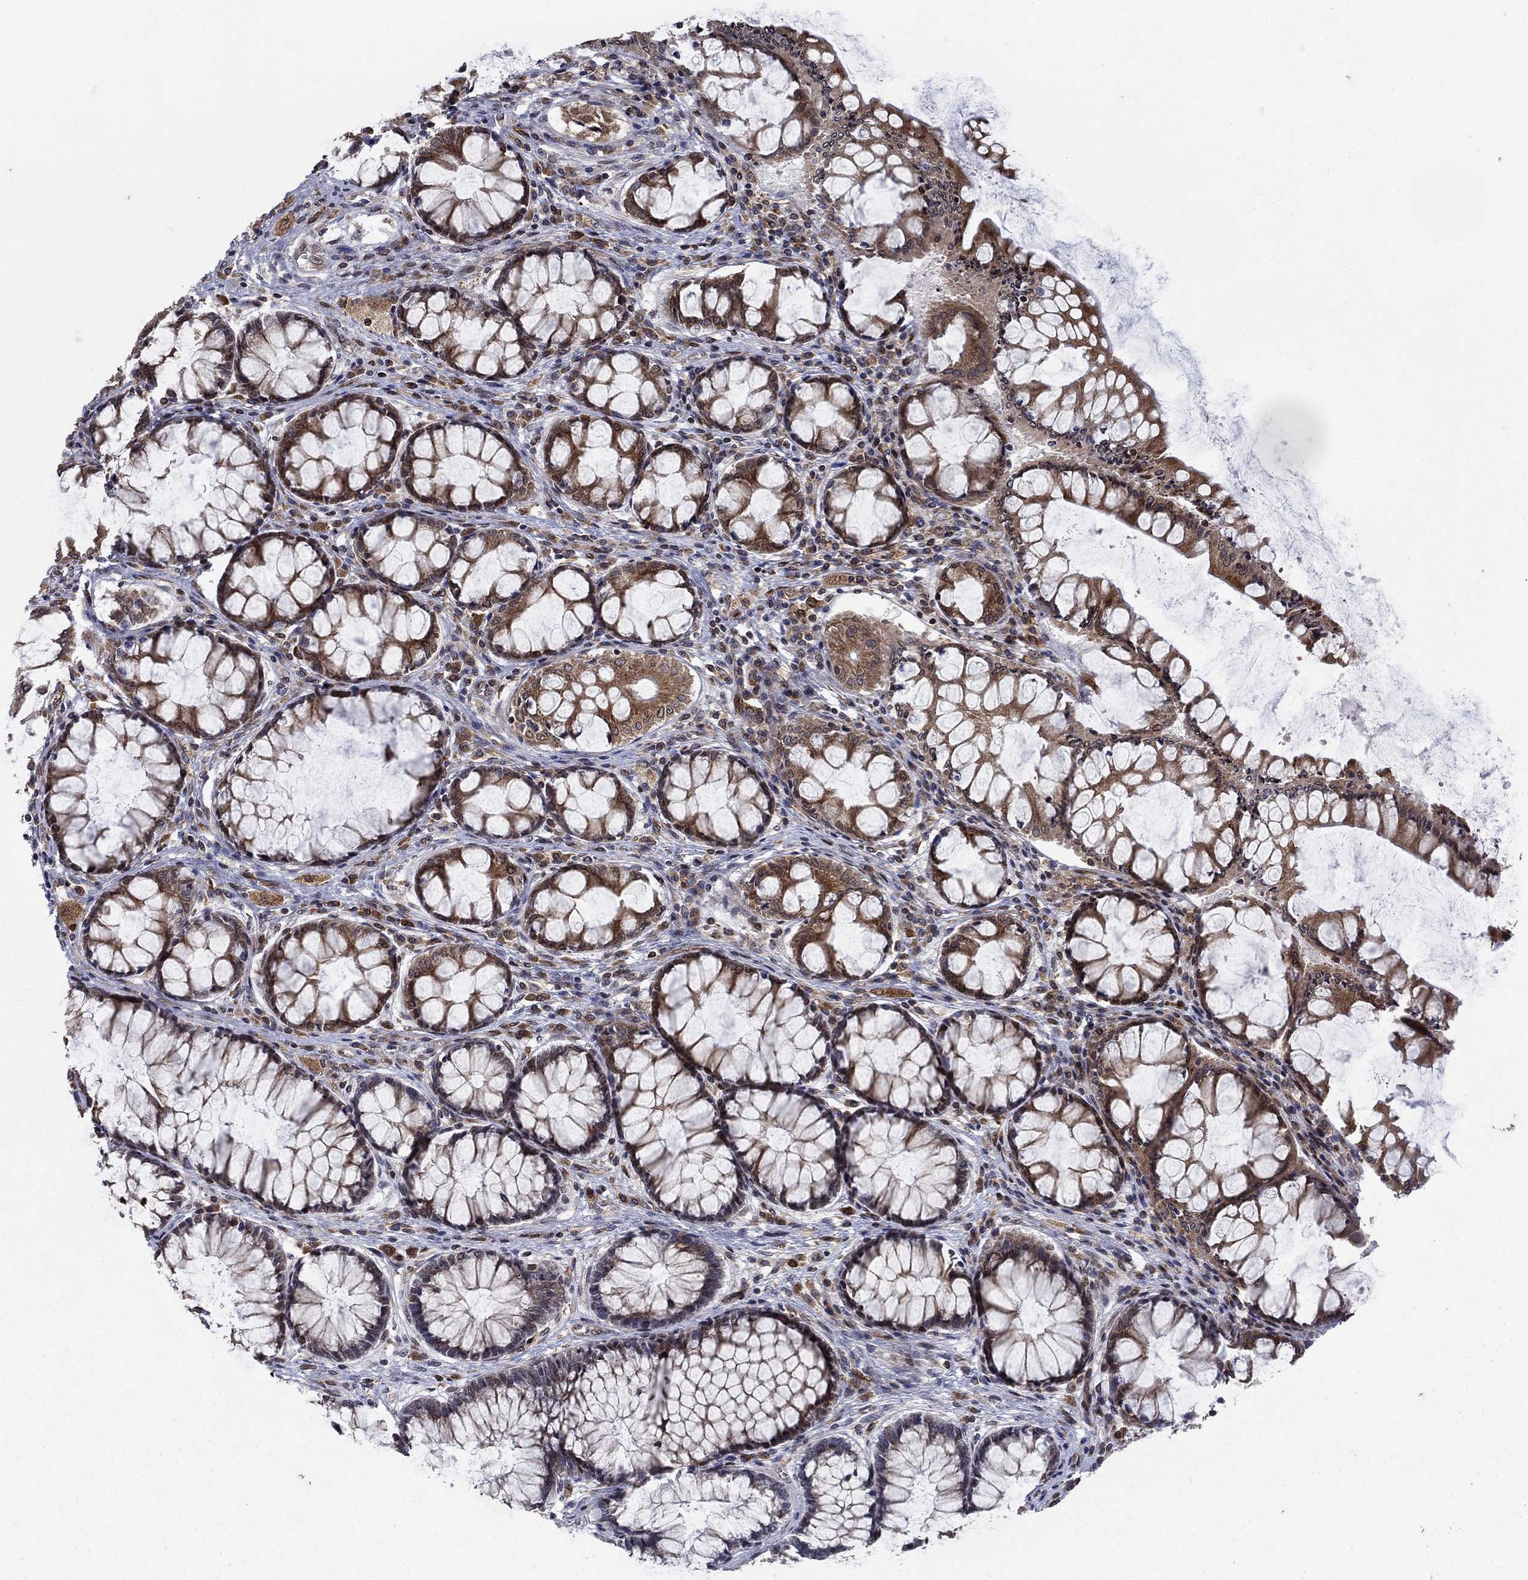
{"staining": {"intensity": "moderate", "quantity": ">75%", "location": "cytoplasmic/membranous"}, "tissue": "colon", "cell_type": "Endothelial cells", "image_type": "normal", "snomed": [{"axis": "morphology", "description": "Normal tissue, NOS"}, {"axis": "topography", "description": "Colon"}], "caption": "Immunohistochemical staining of unremarkable human colon reveals moderate cytoplasmic/membranous protein positivity in about >75% of endothelial cells.", "gene": "DHRS7", "patient": {"sex": "female", "age": 65}}